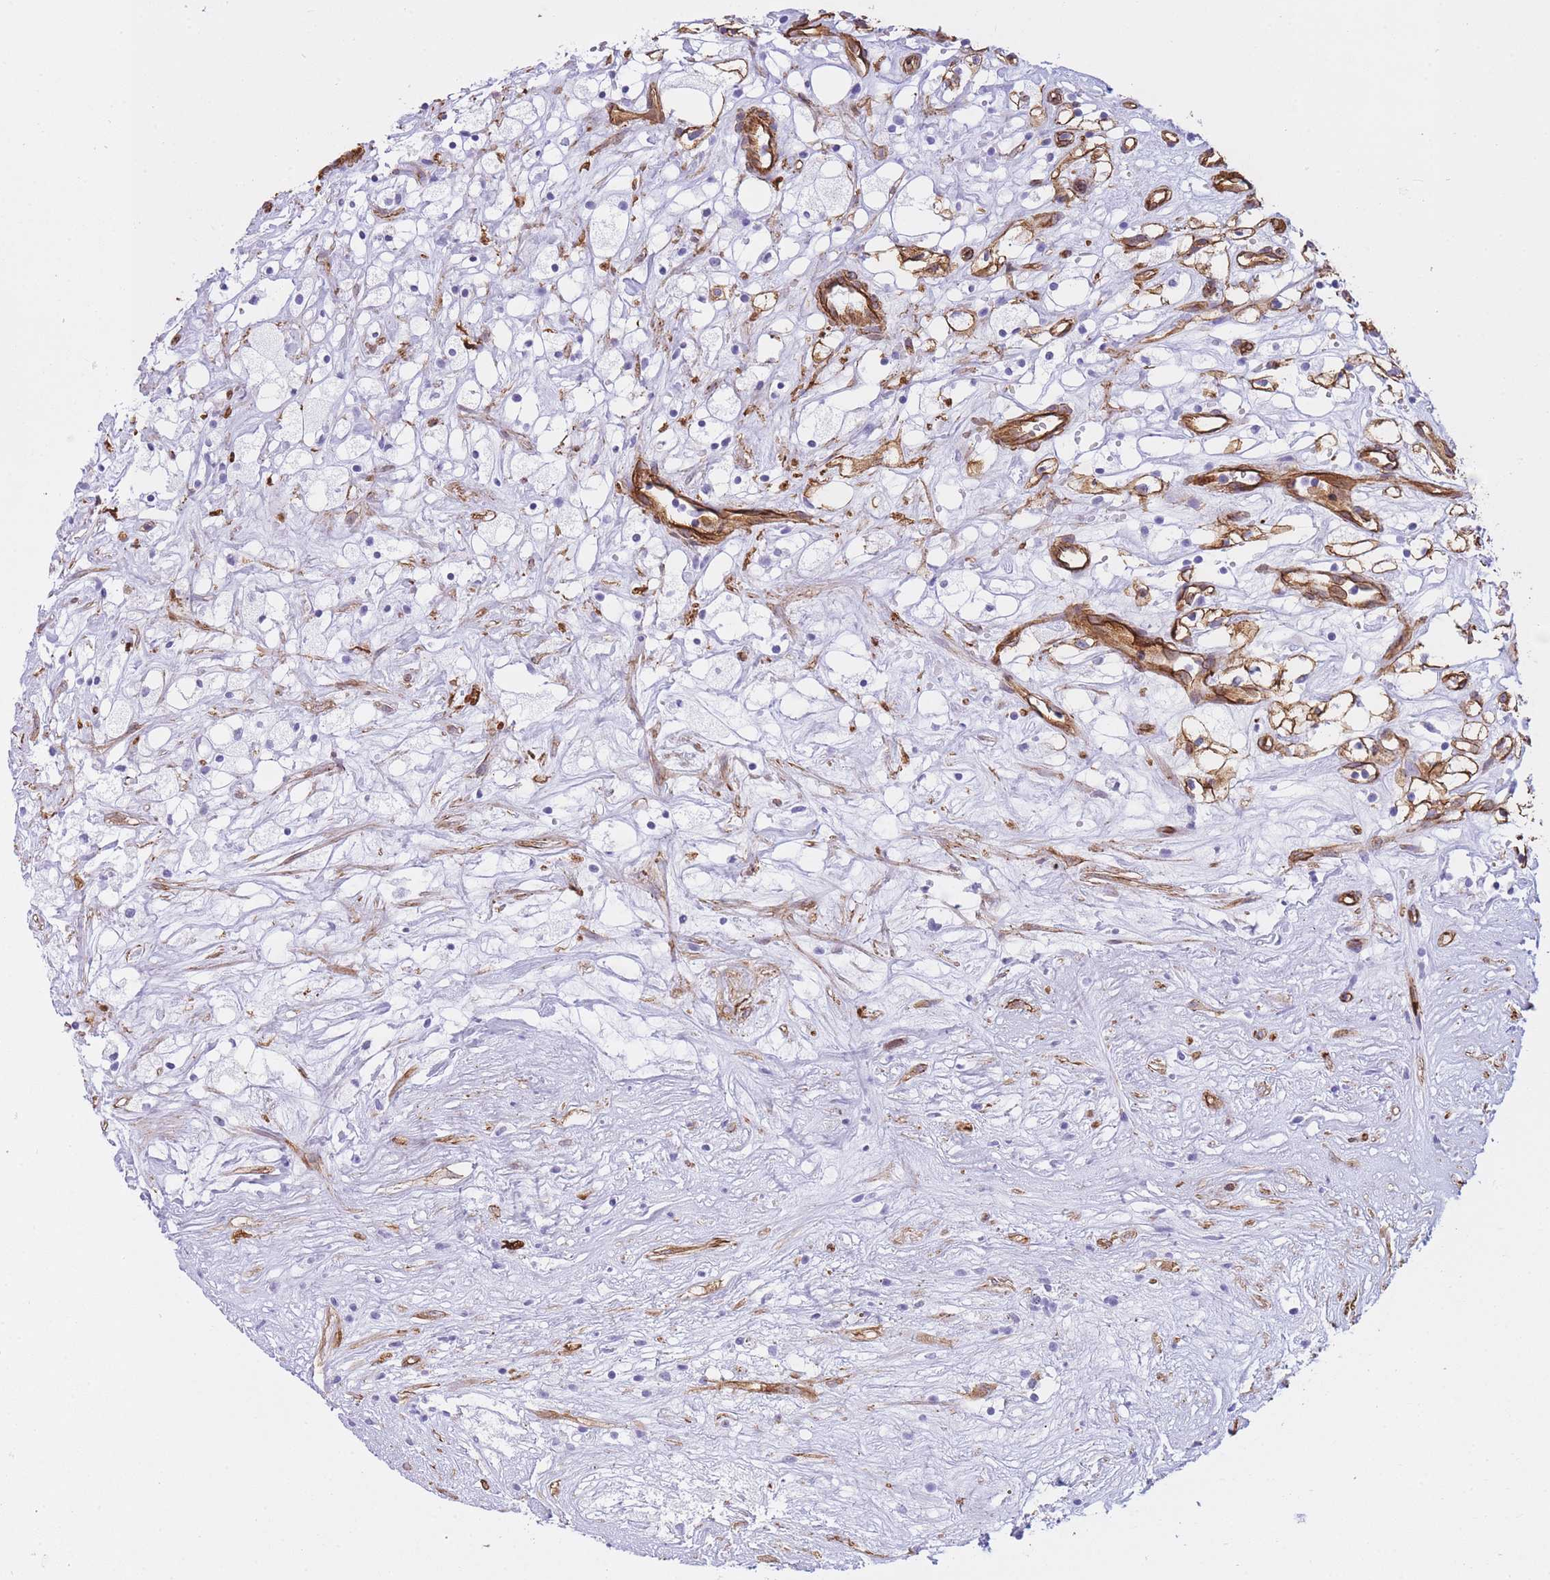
{"staining": {"intensity": "negative", "quantity": "none", "location": "none"}, "tissue": "renal cancer", "cell_type": "Tumor cells", "image_type": "cancer", "snomed": [{"axis": "morphology", "description": "Adenocarcinoma, NOS"}, {"axis": "topography", "description": "Kidney"}], "caption": "Tumor cells are negative for protein expression in human renal cancer.", "gene": "CAVIN1", "patient": {"sex": "male", "age": 59}}